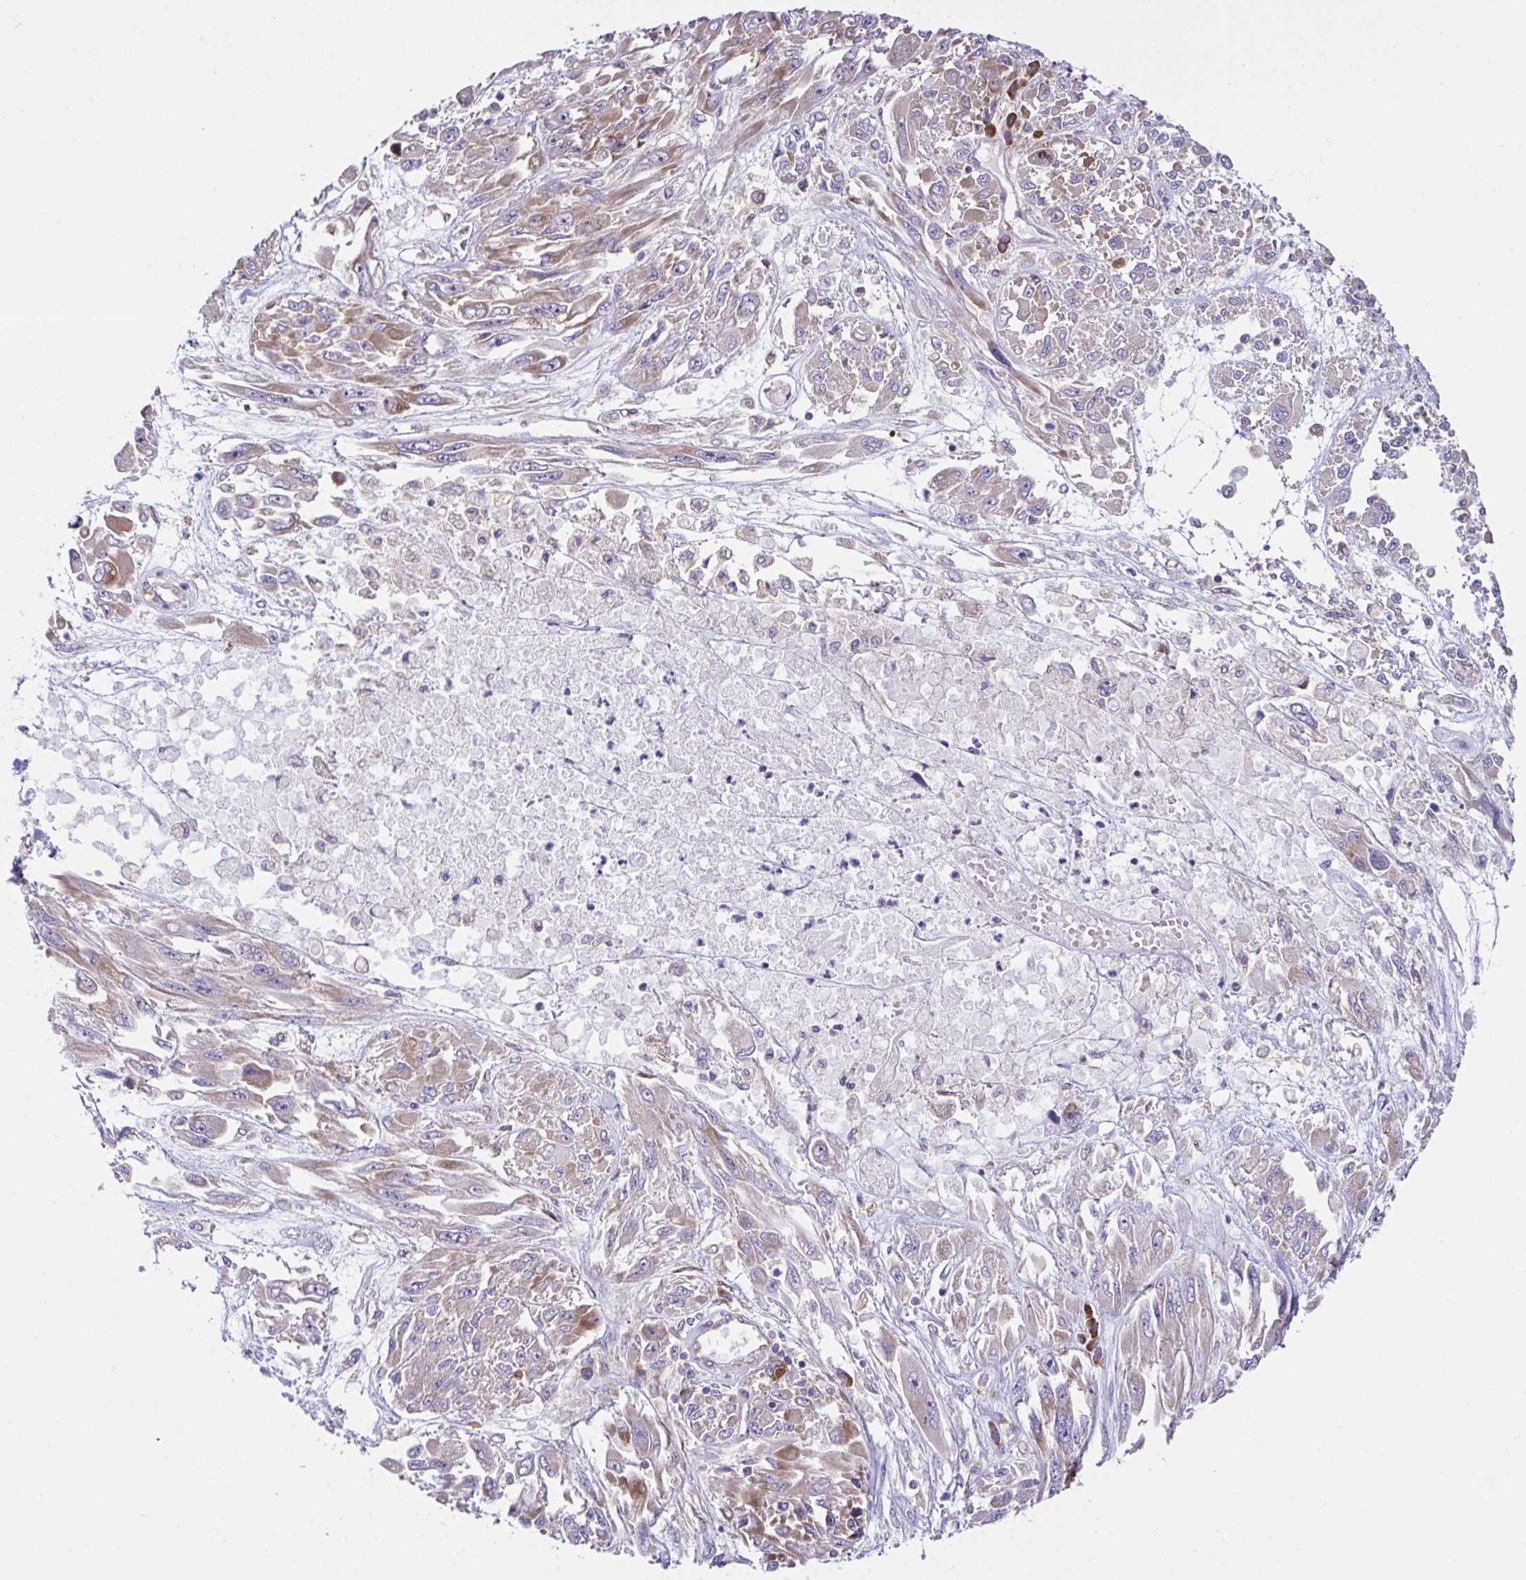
{"staining": {"intensity": "moderate", "quantity": "25%-75%", "location": "cytoplasmic/membranous"}, "tissue": "melanoma", "cell_type": "Tumor cells", "image_type": "cancer", "snomed": [{"axis": "morphology", "description": "Malignant melanoma, NOS"}, {"axis": "topography", "description": "Skin"}], "caption": "Immunohistochemistry (IHC) image of neoplastic tissue: malignant melanoma stained using immunohistochemistry (IHC) reveals medium levels of moderate protein expression localized specifically in the cytoplasmic/membranous of tumor cells, appearing as a cytoplasmic/membranous brown color.", "gene": "FAU", "patient": {"sex": "female", "age": 91}}